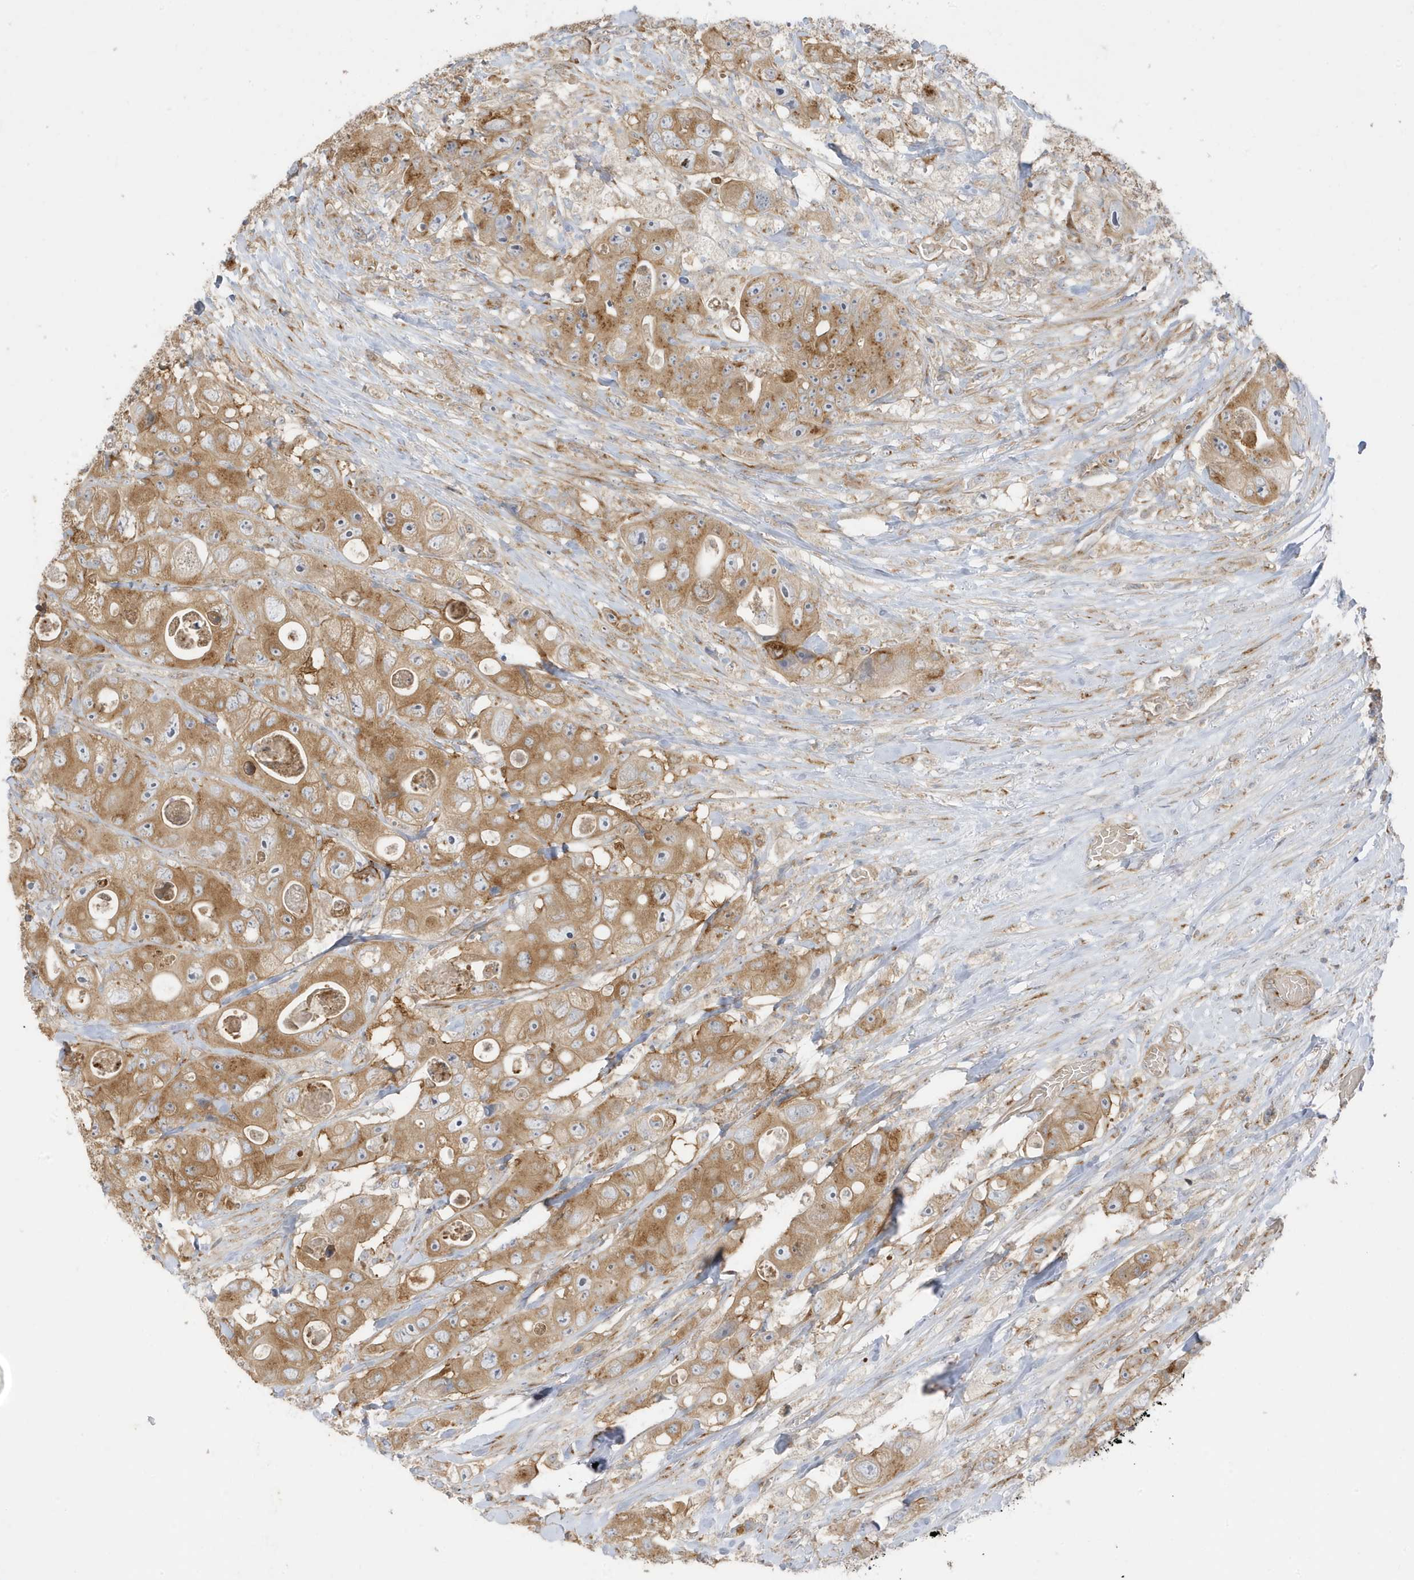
{"staining": {"intensity": "moderate", "quantity": ">75%", "location": "cytoplasmic/membranous"}, "tissue": "colorectal cancer", "cell_type": "Tumor cells", "image_type": "cancer", "snomed": [{"axis": "morphology", "description": "Adenocarcinoma, NOS"}, {"axis": "topography", "description": "Colon"}], "caption": "Immunohistochemical staining of colorectal cancer (adenocarcinoma) shows moderate cytoplasmic/membranous protein positivity in about >75% of tumor cells. Immunohistochemistry (ihc) stains the protein of interest in brown and the nuclei are stained blue.", "gene": "GOLGA4", "patient": {"sex": "female", "age": 46}}